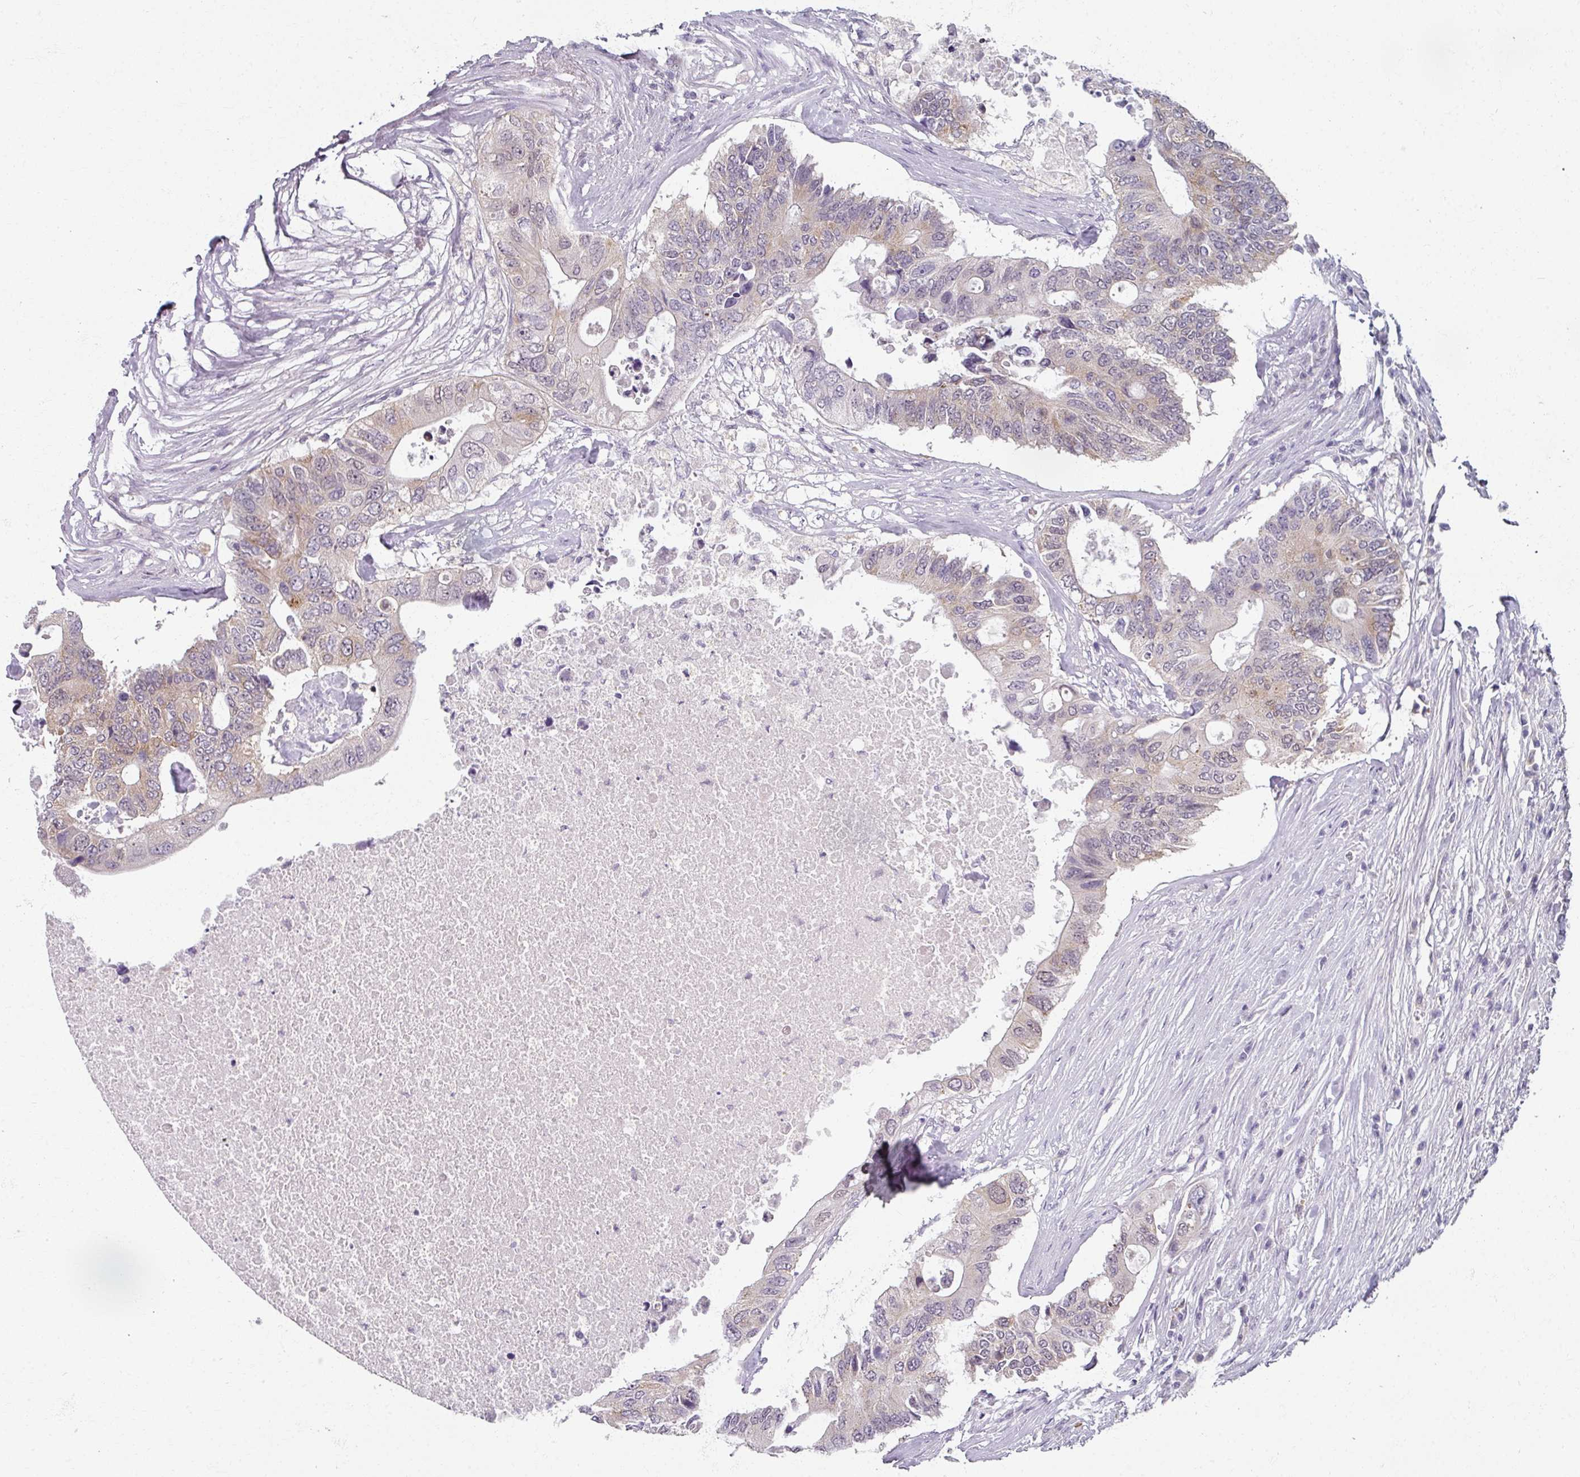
{"staining": {"intensity": "weak", "quantity": "25%-75%", "location": "cytoplasmic/membranous,nuclear"}, "tissue": "colorectal cancer", "cell_type": "Tumor cells", "image_type": "cancer", "snomed": [{"axis": "morphology", "description": "Adenocarcinoma, NOS"}, {"axis": "topography", "description": "Colon"}], "caption": "Protein analysis of colorectal cancer (adenocarcinoma) tissue exhibits weak cytoplasmic/membranous and nuclear positivity in approximately 25%-75% of tumor cells. The staining was performed using DAB to visualize the protein expression in brown, while the nuclei were stained in blue with hematoxylin (Magnification: 20x).", "gene": "RIPOR3", "patient": {"sex": "male", "age": 71}}